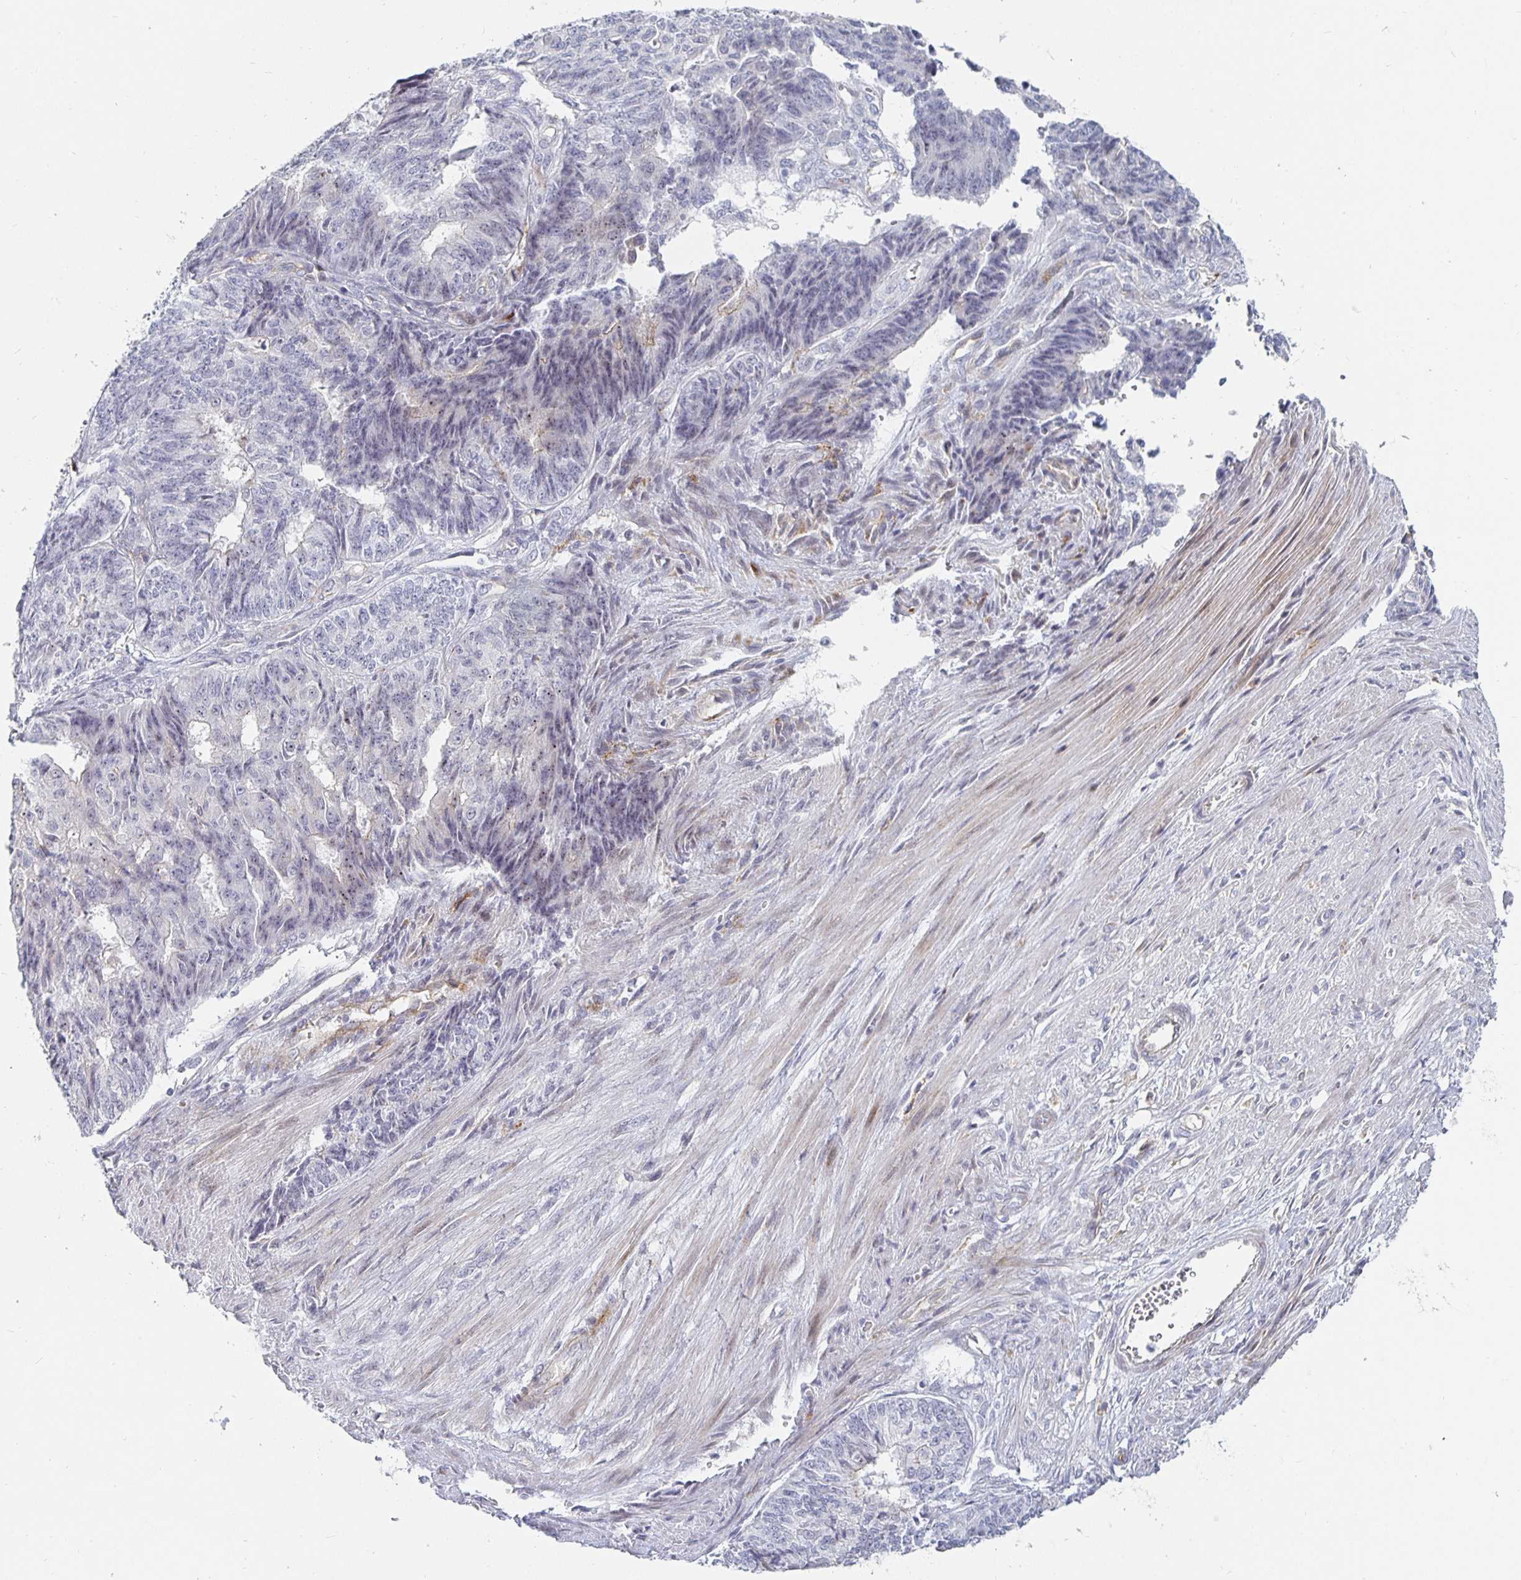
{"staining": {"intensity": "negative", "quantity": "none", "location": "none"}, "tissue": "endometrial cancer", "cell_type": "Tumor cells", "image_type": "cancer", "snomed": [{"axis": "morphology", "description": "Adenocarcinoma, NOS"}, {"axis": "topography", "description": "Endometrium"}], "caption": "High magnification brightfield microscopy of endometrial cancer stained with DAB (brown) and counterstained with hematoxylin (blue): tumor cells show no significant expression.", "gene": "S100G", "patient": {"sex": "female", "age": 32}}